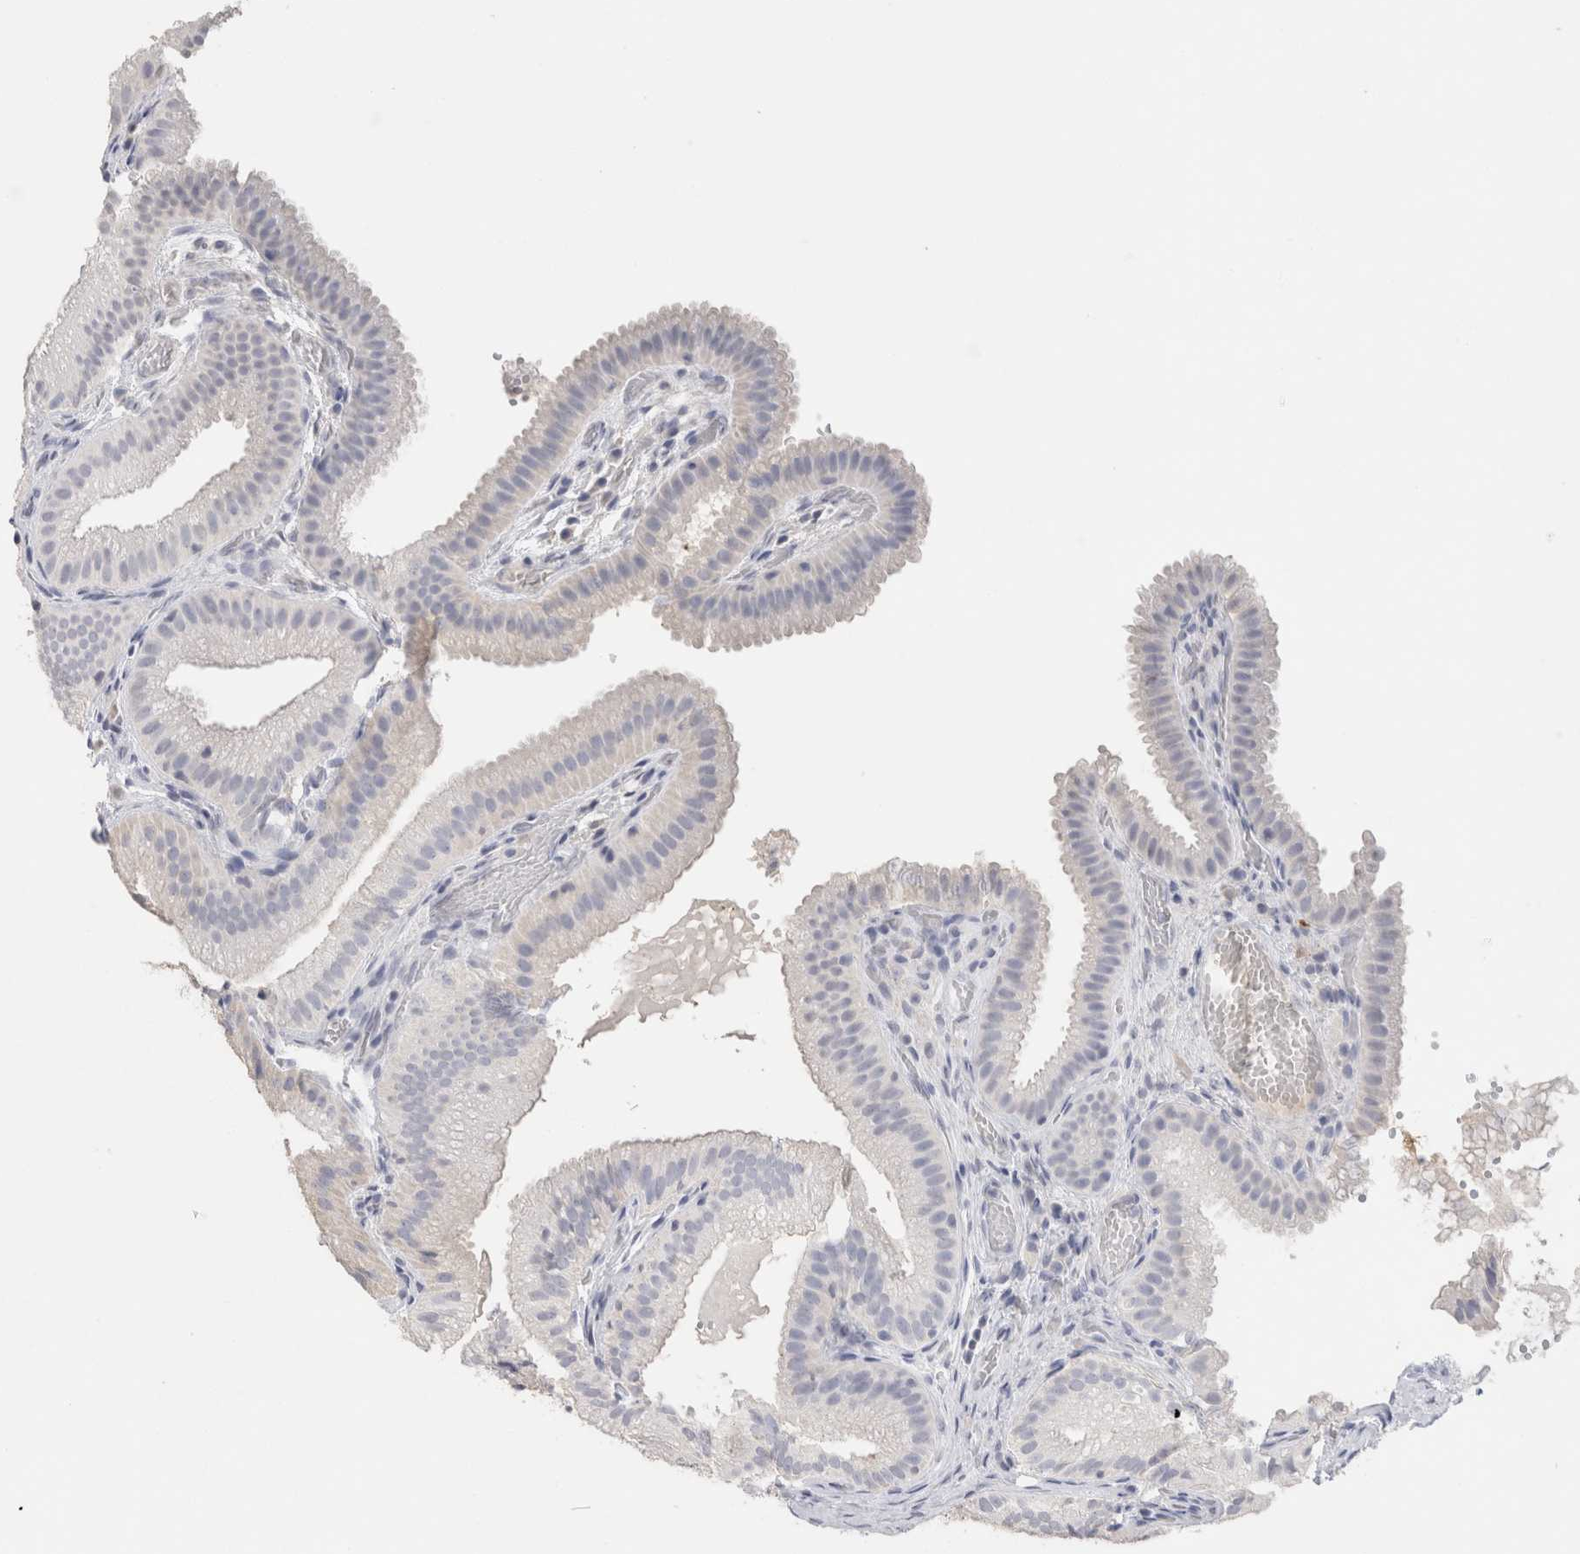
{"staining": {"intensity": "negative", "quantity": "none", "location": "none"}, "tissue": "gallbladder", "cell_type": "Glandular cells", "image_type": "normal", "snomed": [{"axis": "morphology", "description": "Normal tissue, NOS"}, {"axis": "topography", "description": "Gallbladder"}], "caption": "High power microscopy histopathology image of an immunohistochemistry (IHC) micrograph of unremarkable gallbladder, revealing no significant staining in glandular cells.", "gene": "LAMP3", "patient": {"sex": "female", "age": 30}}